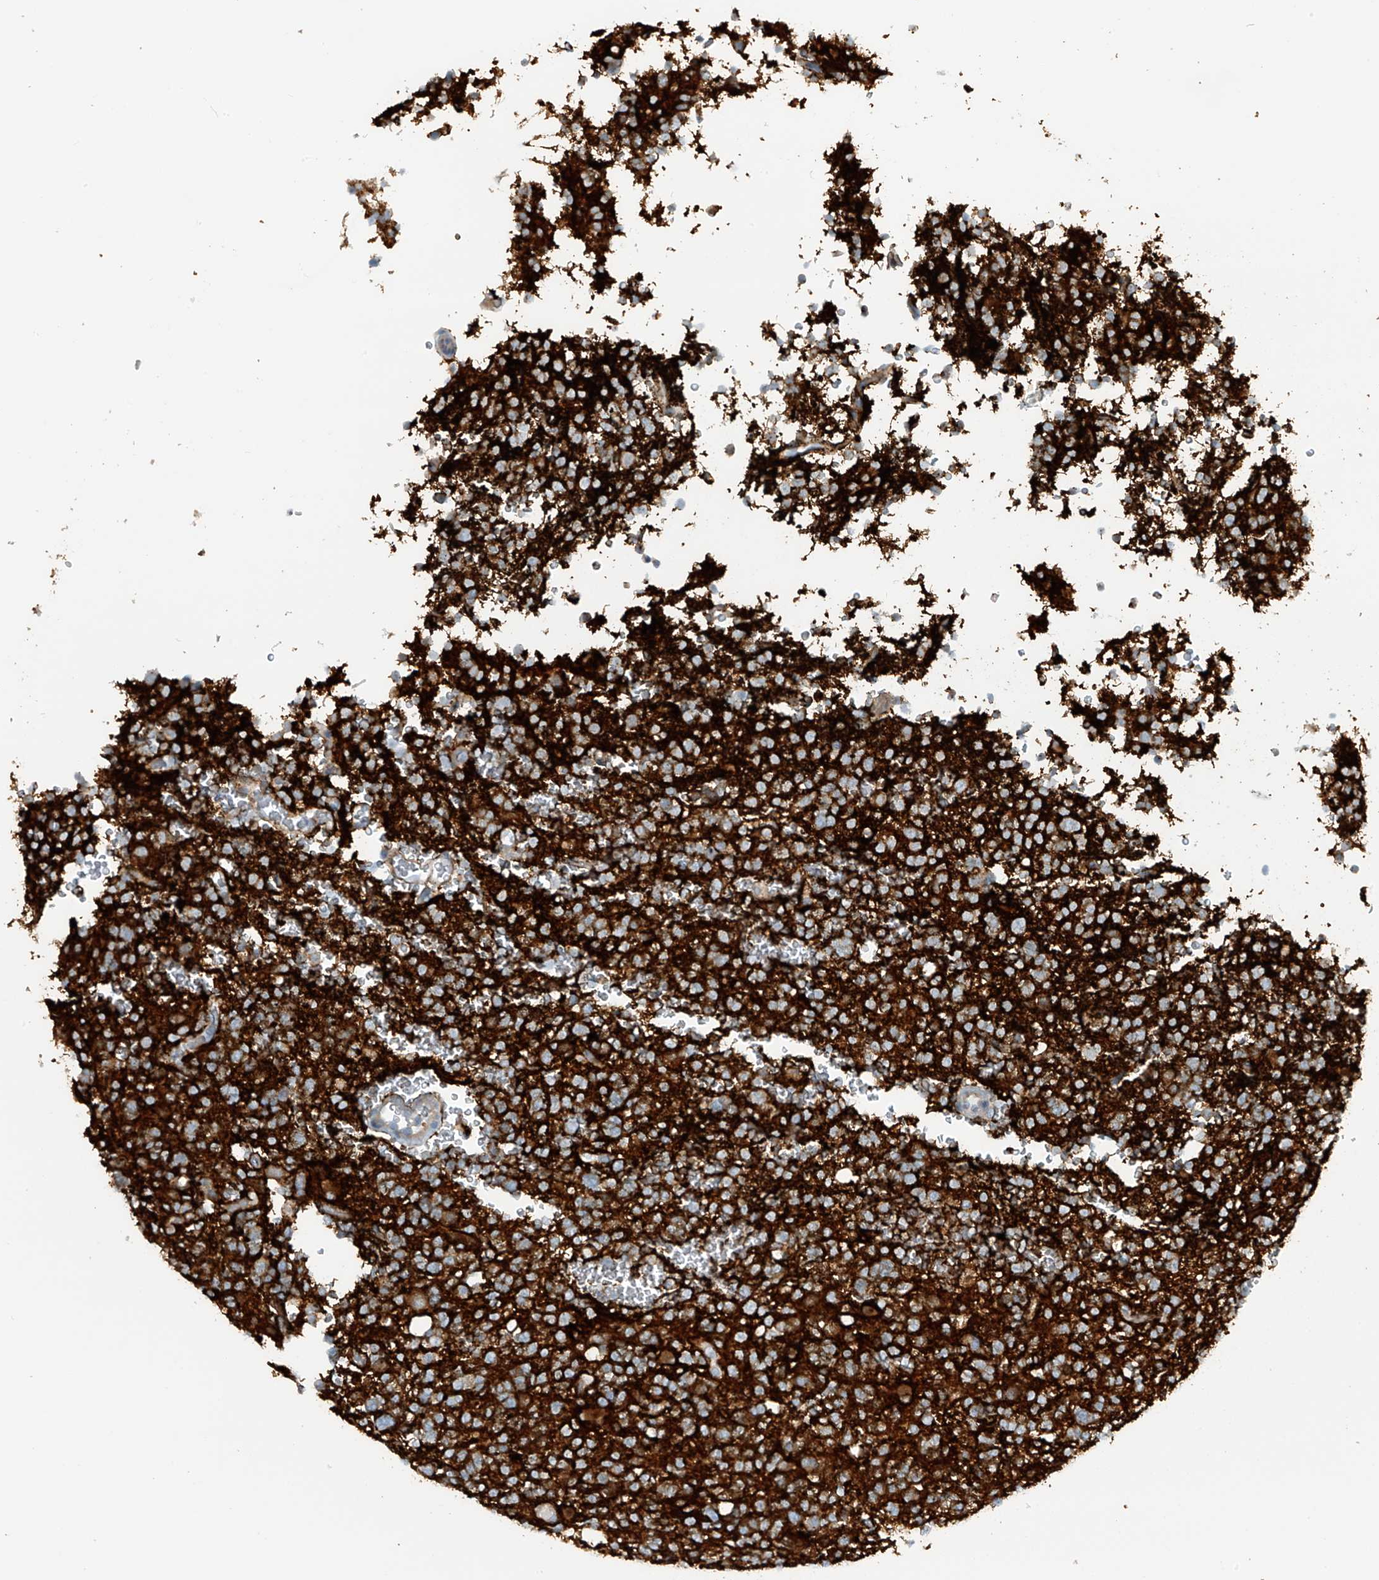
{"staining": {"intensity": "weak", "quantity": "<25%", "location": "cytoplasmic/membranous"}, "tissue": "glioma", "cell_type": "Tumor cells", "image_type": "cancer", "snomed": [{"axis": "morphology", "description": "Glioma, malignant, High grade"}, {"axis": "topography", "description": "Brain"}], "caption": "Immunohistochemistry micrograph of human high-grade glioma (malignant) stained for a protein (brown), which shows no staining in tumor cells.", "gene": "FSD1L", "patient": {"sex": "female", "age": 62}}